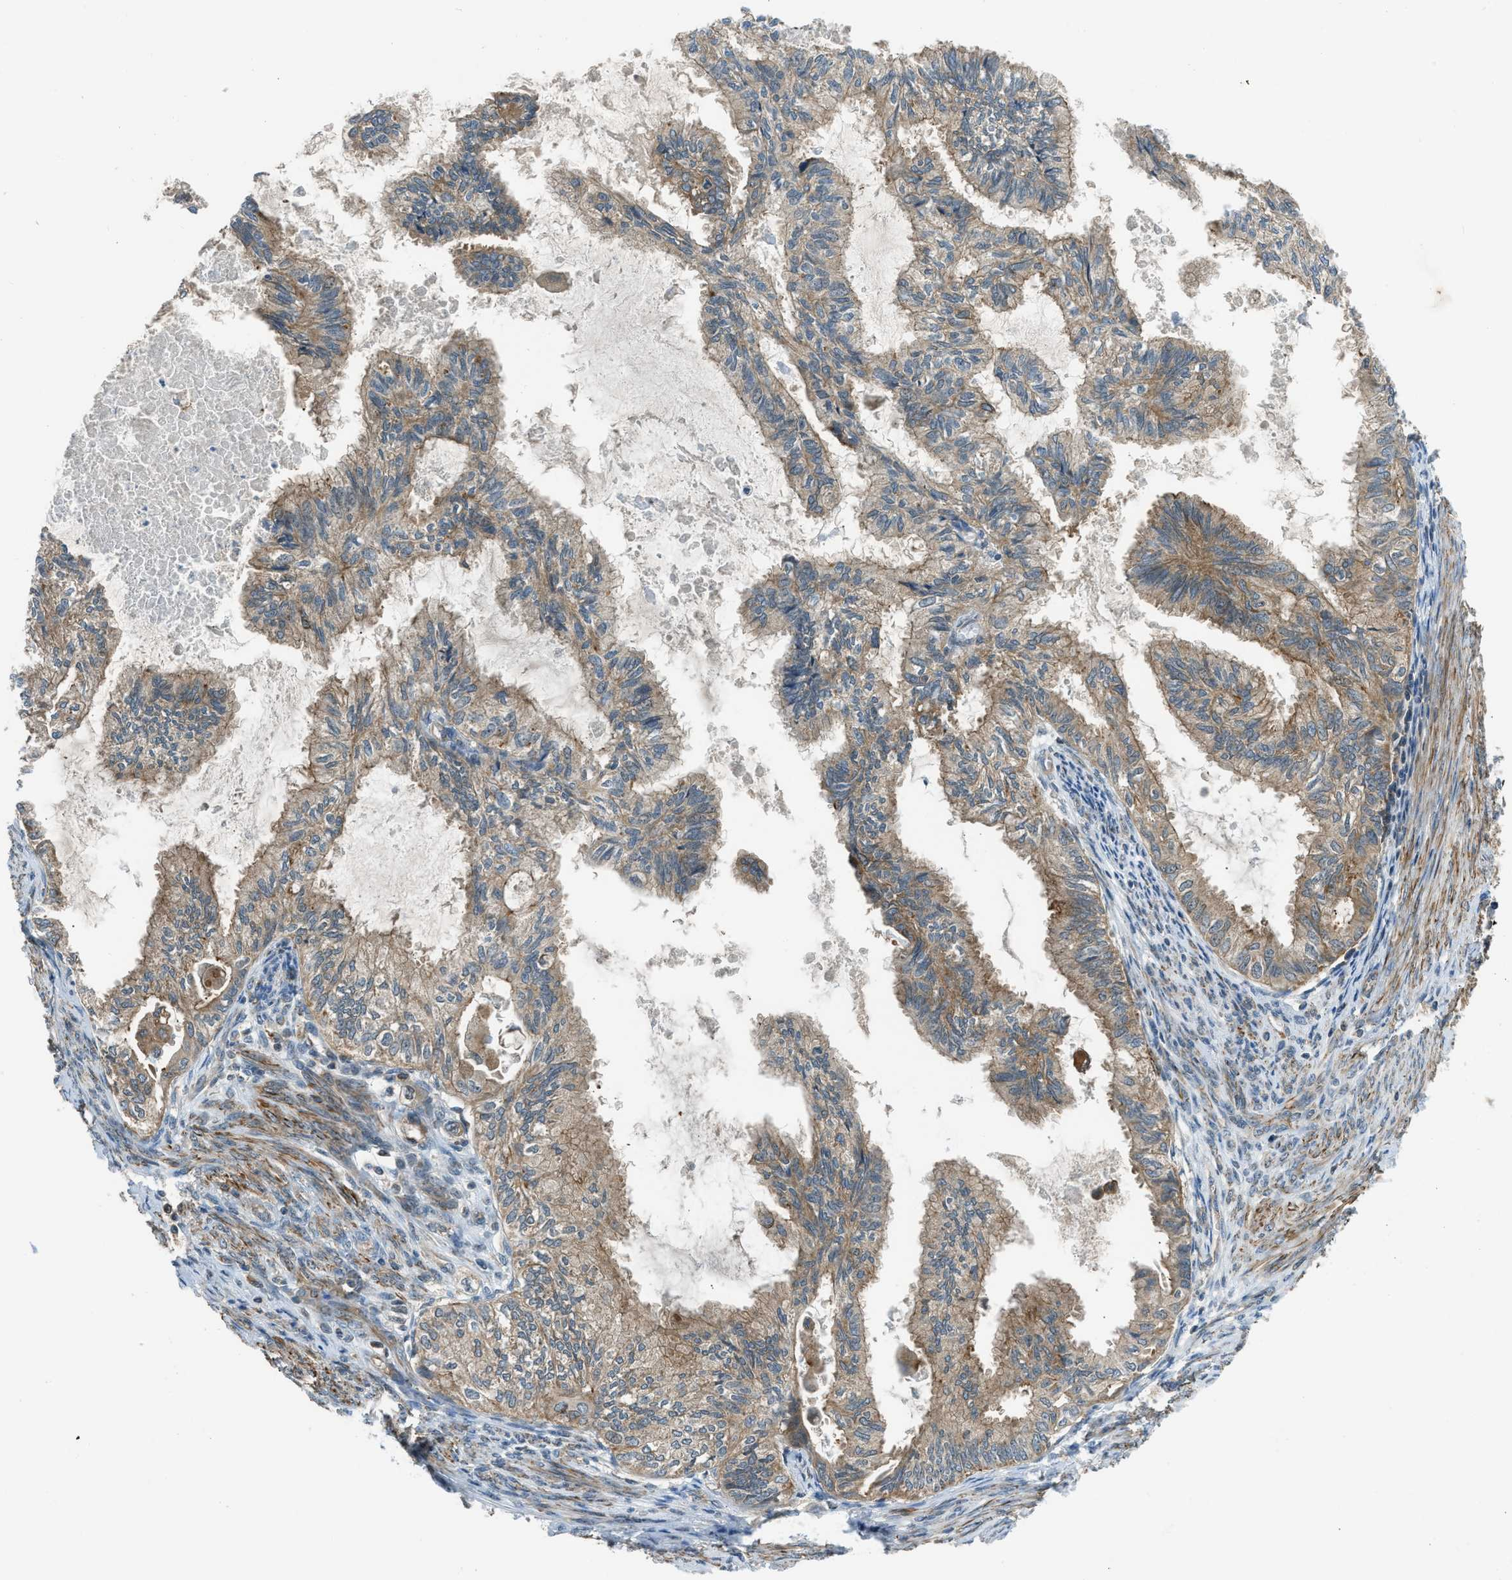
{"staining": {"intensity": "moderate", "quantity": "25%-75%", "location": "cytoplasmic/membranous"}, "tissue": "cervical cancer", "cell_type": "Tumor cells", "image_type": "cancer", "snomed": [{"axis": "morphology", "description": "Normal tissue, NOS"}, {"axis": "morphology", "description": "Adenocarcinoma, NOS"}, {"axis": "topography", "description": "Cervix"}, {"axis": "topography", "description": "Endometrium"}], "caption": "Protein analysis of cervical cancer (adenocarcinoma) tissue shows moderate cytoplasmic/membranous staining in about 25%-75% of tumor cells.", "gene": "SESN2", "patient": {"sex": "female", "age": 86}}